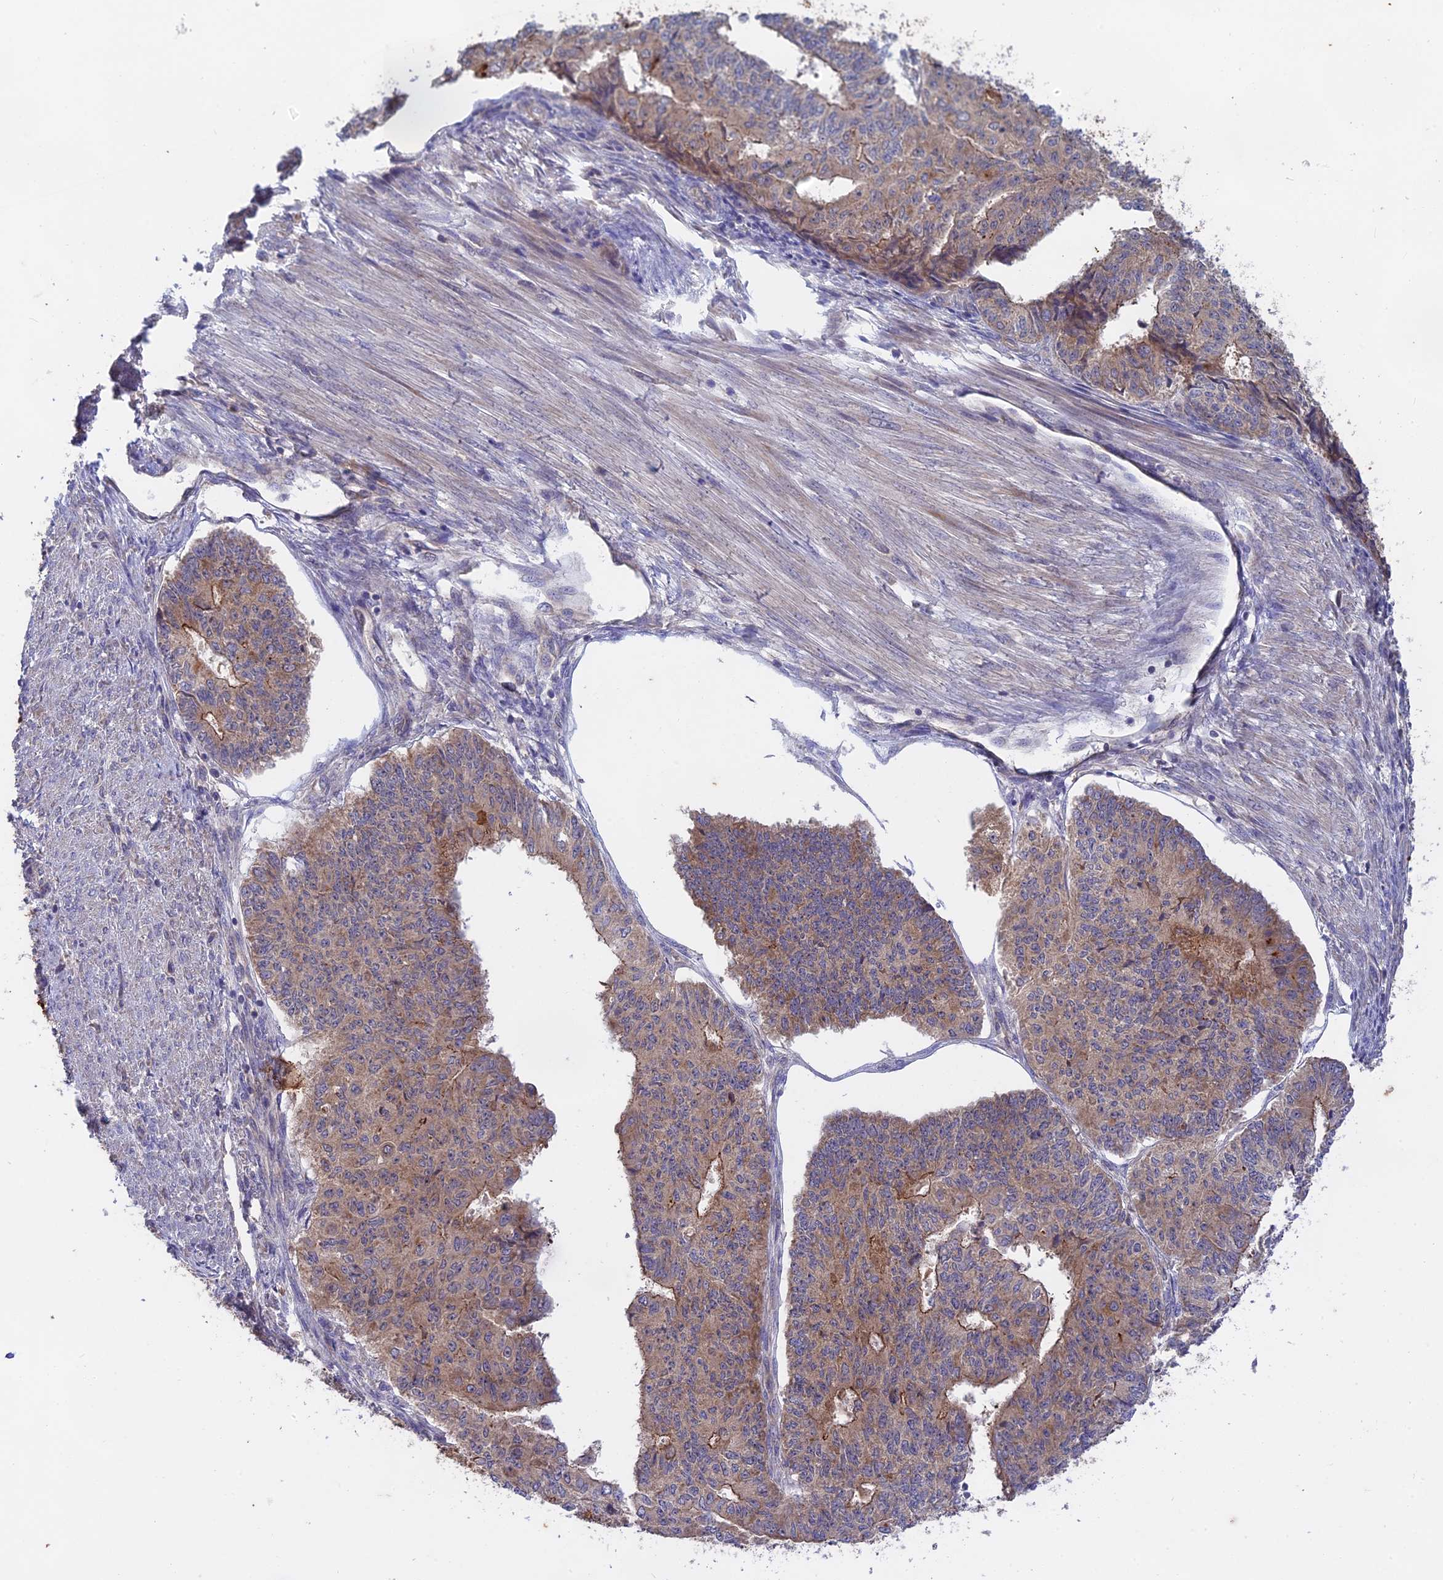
{"staining": {"intensity": "weak", "quantity": ">75%", "location": "cytoplasmic/membranous"}, "tissue": "endometrial cancer", "cell_type": "Tumor cells", "image_type": "cancer", "snomed": [{"axis": "morphology", "description": "Adenocarcinoma, NOS"}, {"axis": "topography", "description": "Endometrium"}], "caption": "Tumor cells display low levels of weak cytoplasmic/membranous positivity in approximately >75% of cells in adenocarcinoma (endometrial).", "gene": "TENT4B", "patient": {"sex": "female", "age": 32}}